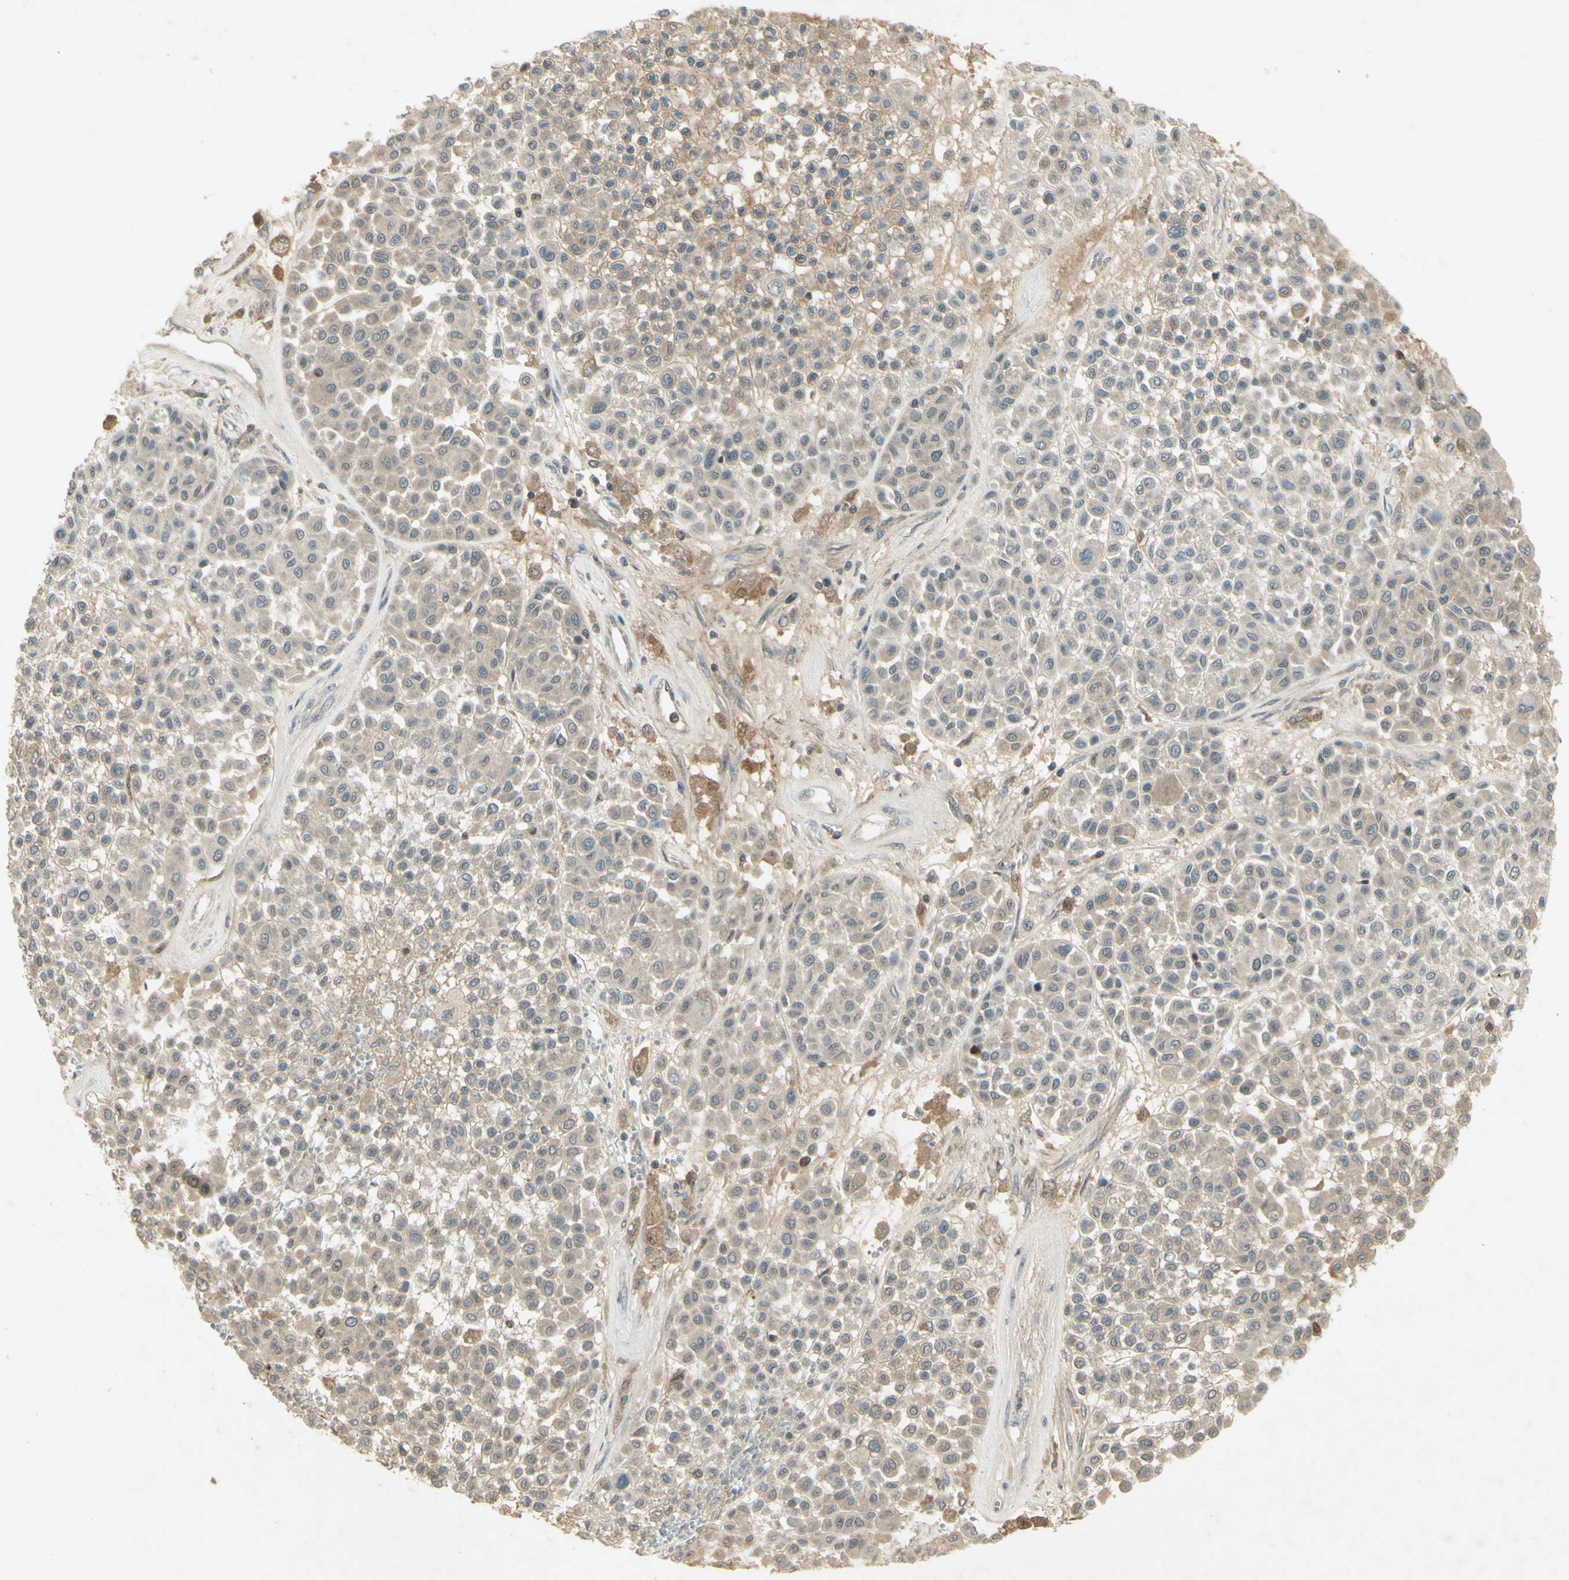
{"staining": {"intensity": "negative", "quantity": "none", "location": "none"}, "tissue": "melanoma", "cell_type": "Tumor cells", "image_type": "cancer", "snomed": [{"axis": "morphology", "description": "Malignant melanoma, Metastatic site"}, {"axis": "topography", "description": "Soft tissue"}], "caption": "An image of human malignant melanoma (metastatic site) is negative for staining in tumor cells.", "gene": "RAD18", "patient": {"sex": "male", "age": 41}}